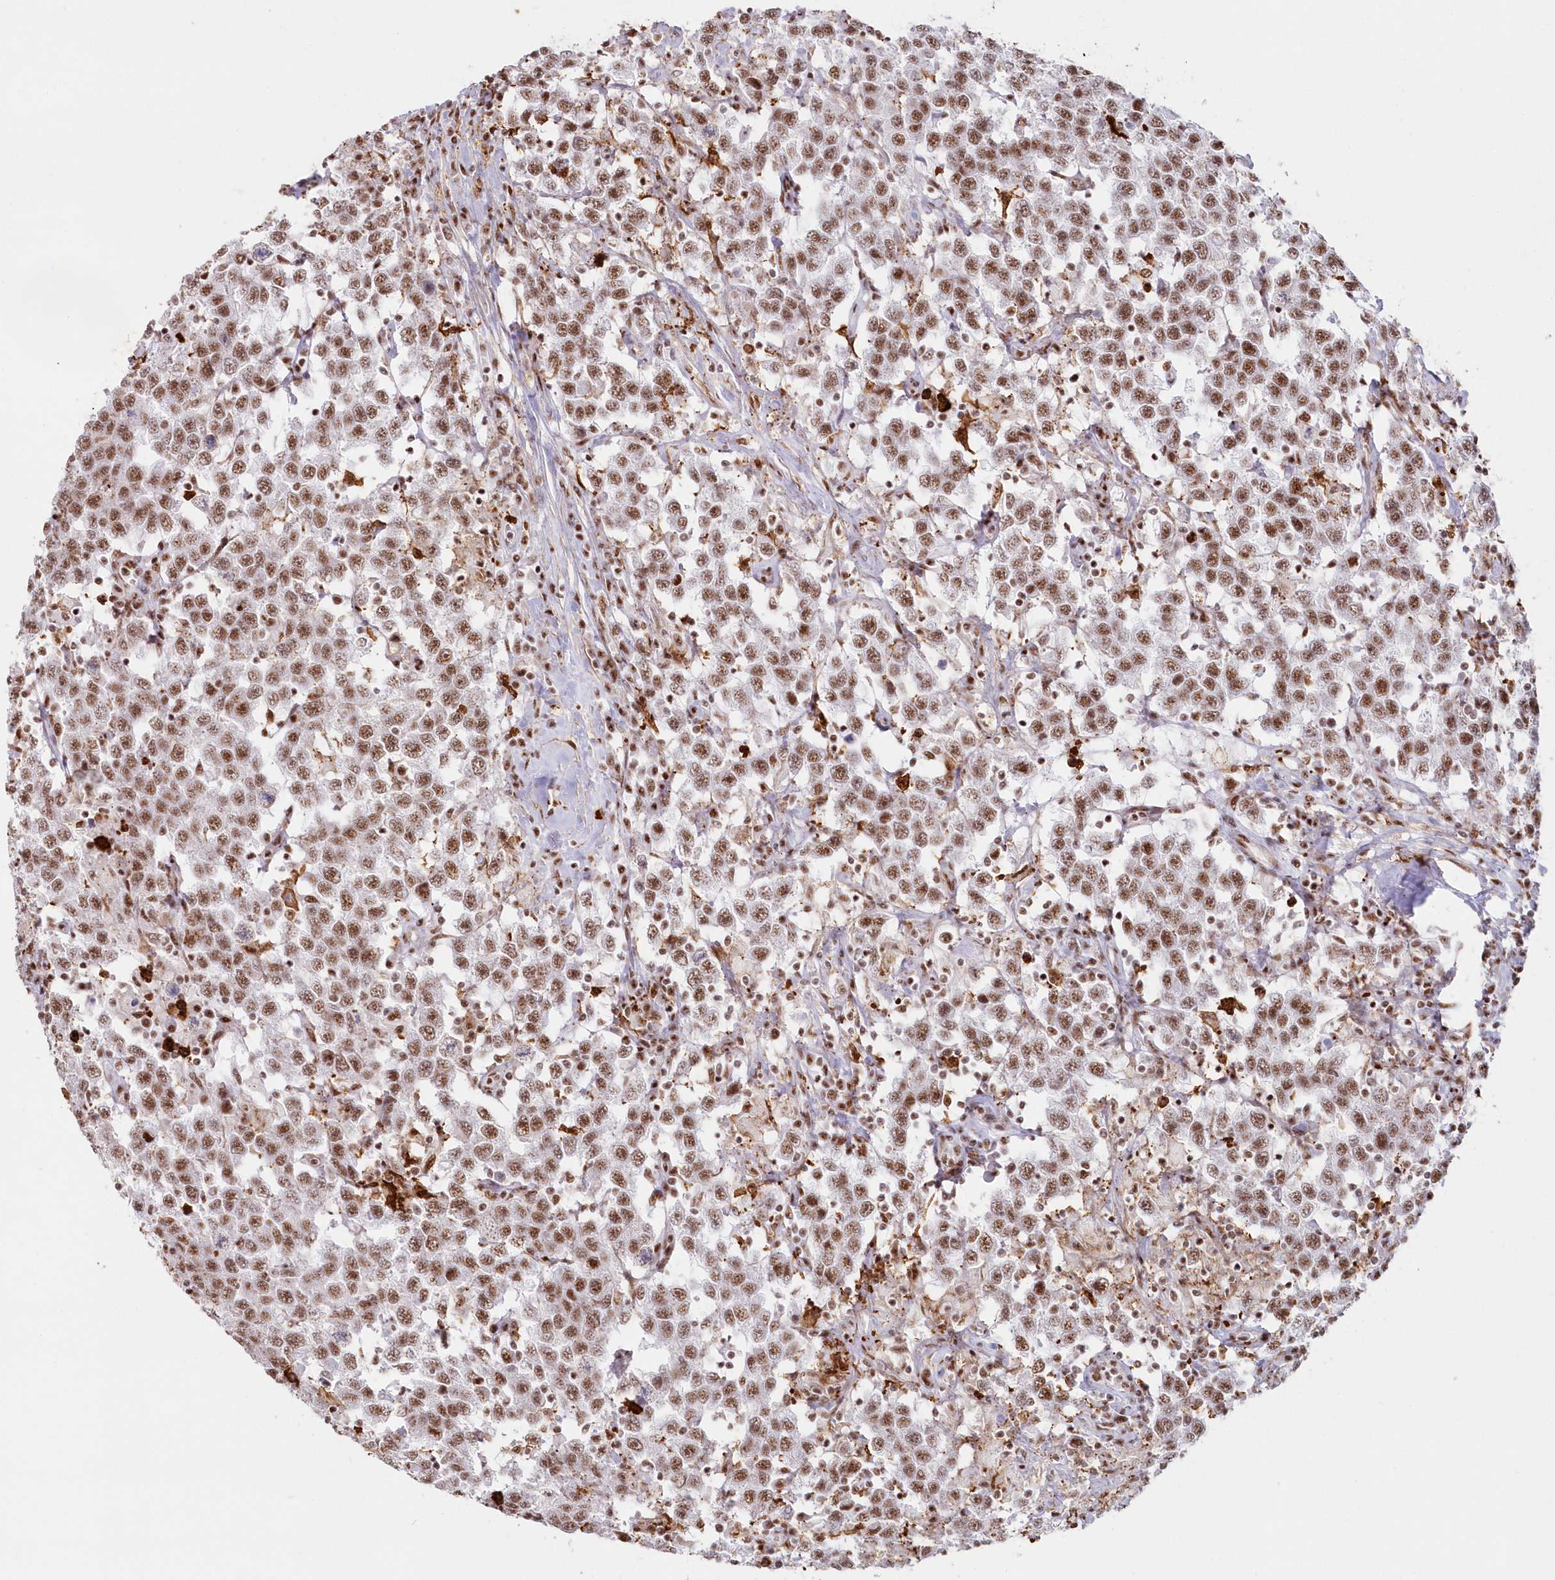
{"staining": {"intensity": "moderate", "quantity": ">75%", "location": "nuclear"}, "tissue": "testis cancer", "cell_type": "Tumor cells", "image_type": "cancer", "snomed": [{"axis": "morphology", "description": "Seminoma, NOS"}, {"axis": "topography", "description": "Testis"}], "caption": "Immunohistochemistry photomicrograph of human seminoma (testis) stained for a protein (brown), which displays medium levels of moderate nuclear expression in approximately >75% of tumor cells.", "gene": "DDX46", "patient": {"sex": "male", "age": 41}}